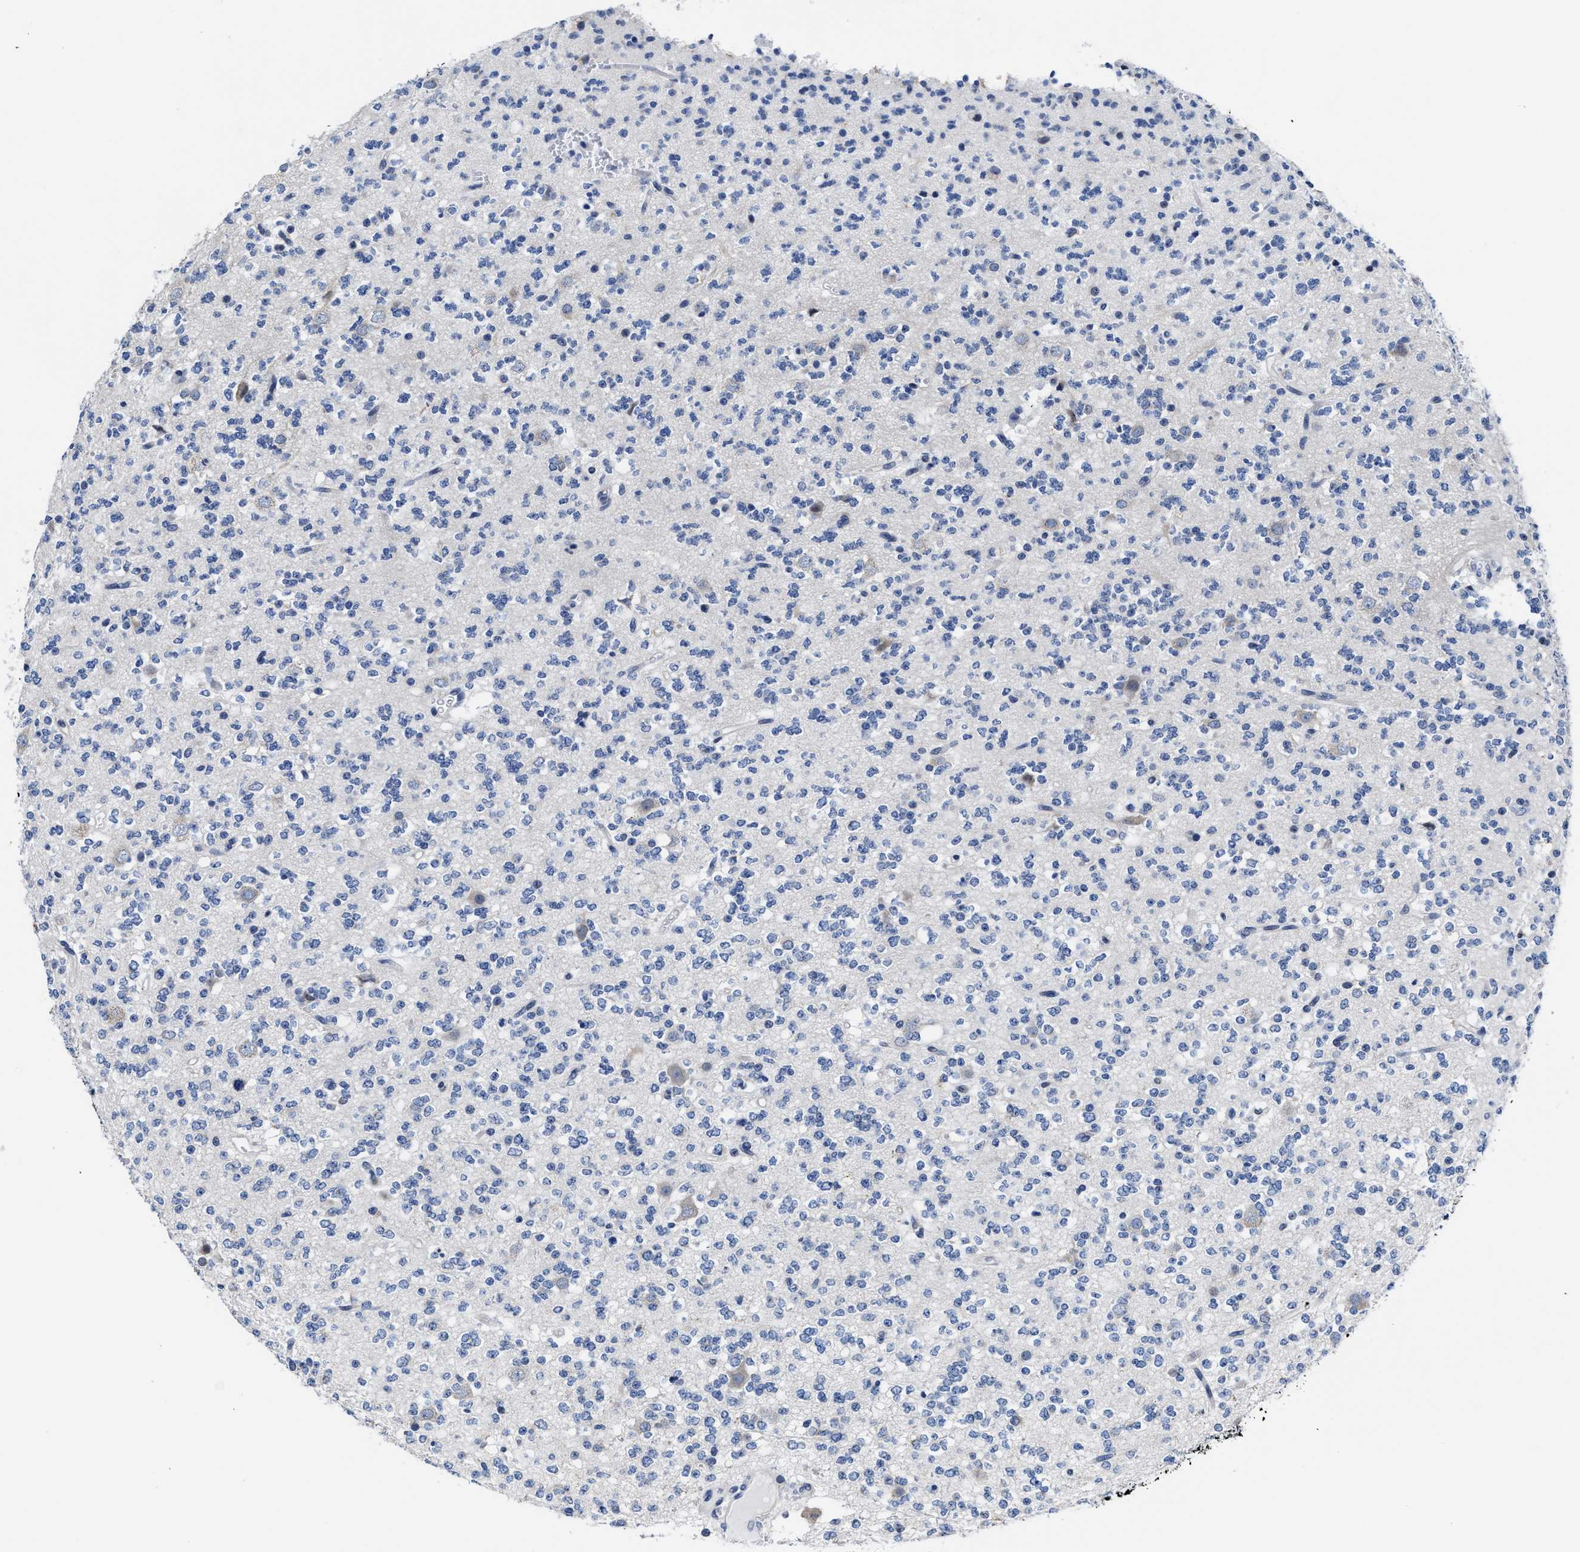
{"staining": {"intensity": "negative", "quantity": "none", "location": "none"}, "tissue": "glioma", "cell_type": "Tumor cells", "image_type": "cancer", "snomed": [{"axis": "morphology", "description": "Glioma, malignant, Low grade"}, {"axis": "topography", "description": "Brain"}], "caption": "High power microscopy image of an IHC image of glioma, revealing no significant expression in tumor cells.", "gene": "HOOK1", "patient": {"sex": "male", "age": 38}}